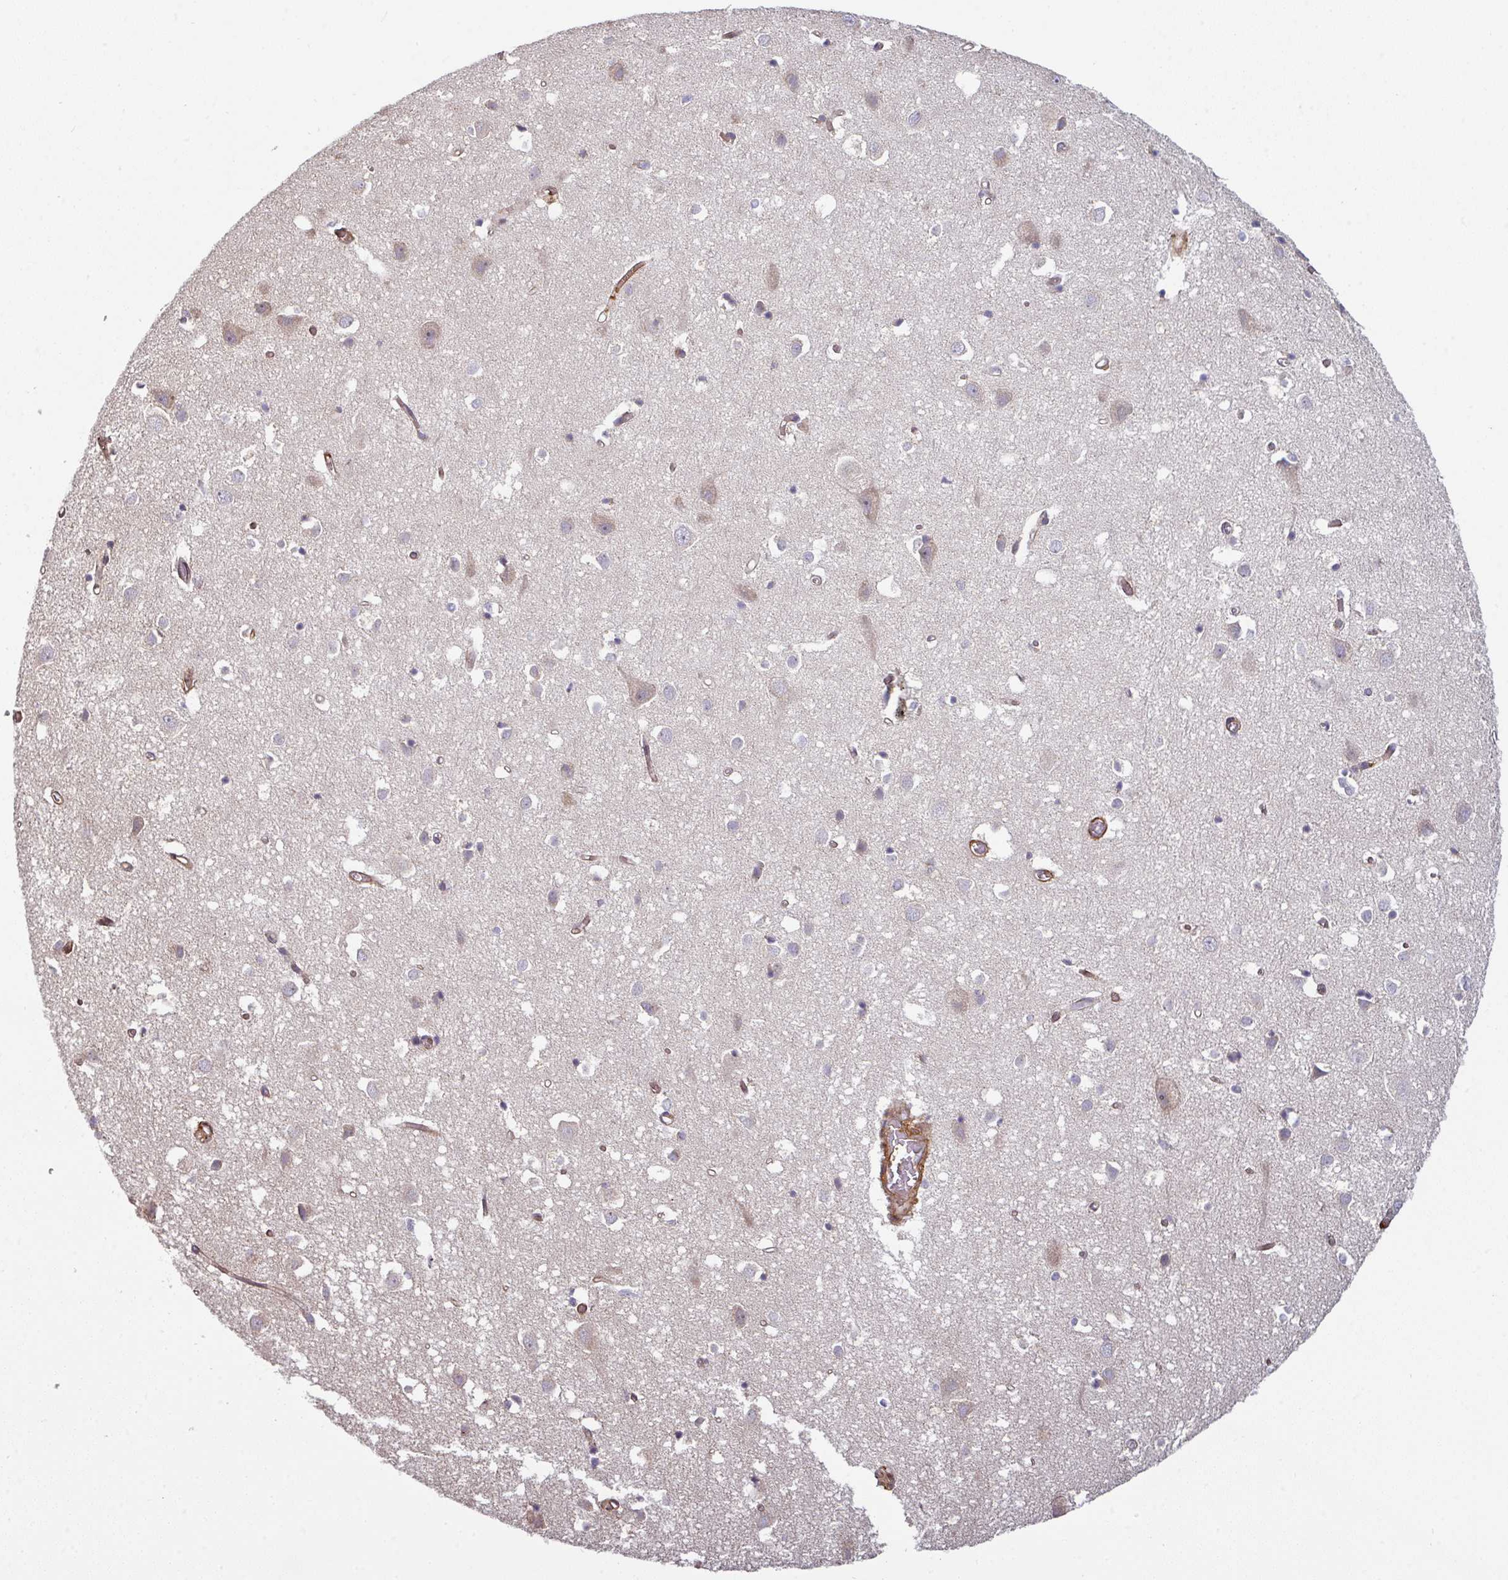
{"staining": {"intensity": "strong", "quantity": ">75%", "location": "cytoplasmic/membranous"}, "tissue": "cerebral cortex", "cell_type": "Endothelial cells", "image_type": "normal", "snomed": [{"axis": "morphology", "description": "Normal tissue, NOS"}, {"axis": "topography", "description": "Cerebral cortex"}], "caption": "A high amount of strong cytoplasmic/membranous expression is present in about >75% of endothelial cells in normal cerebral cortex. (DAB (3,3'-diaminobenzidine) = brown stain, brightfield microscopy at high magnification).", "gene": "CASP2", "patient": {"sex": "male", "age": 70}}